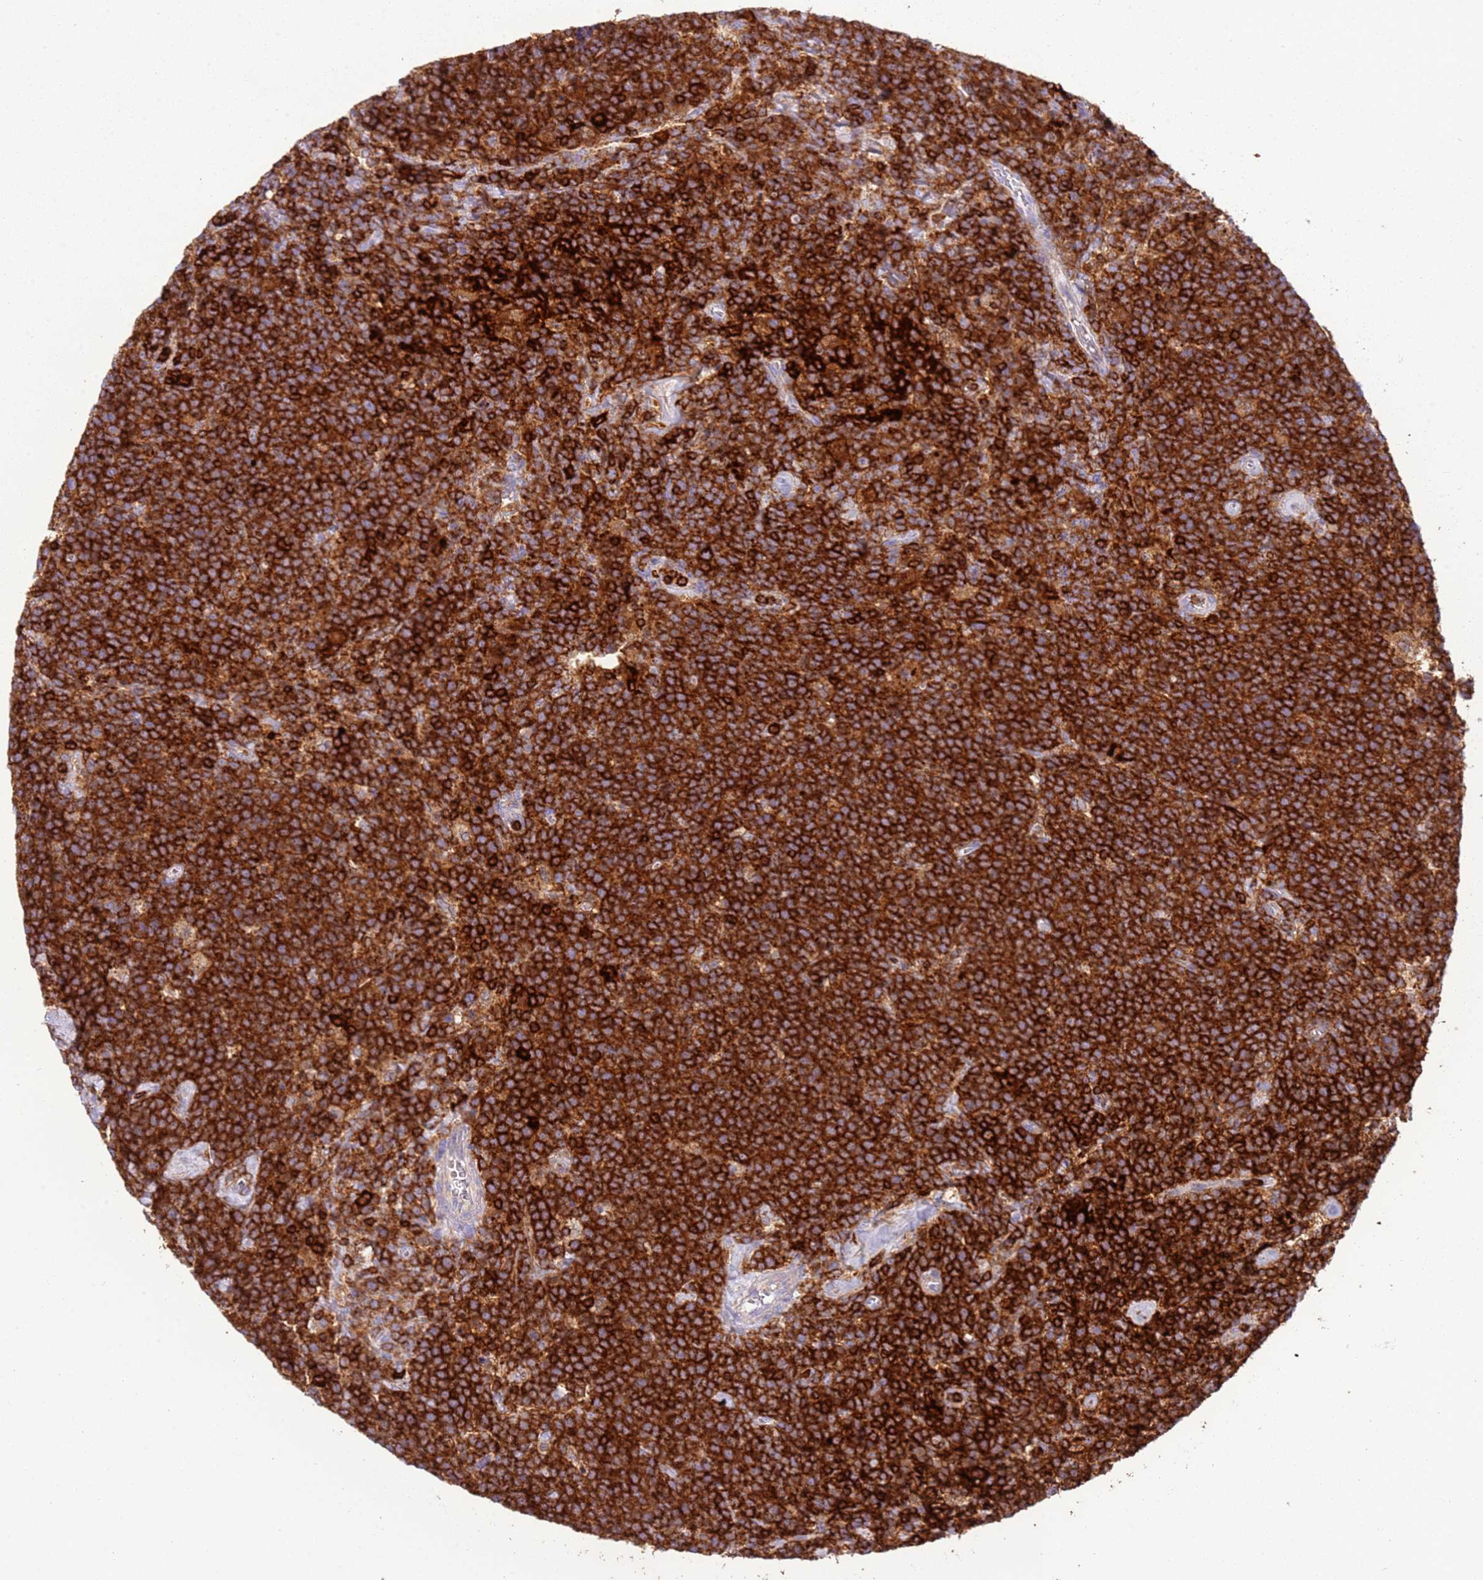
{"staining": {"intensity": "strong", "quantity": ">75%", "location": "cytoplasmic/membranous"}, "tissue": "lymphoma", "cell_type": "Tumor cells", "image_type": "cancer", "snomed": [{"axis": "morphology", "description": "Malignant lymphoma, non-Hodgkin's type, High grade"}, {"axis": "topography", "description": "Lymph node"}], "caption": "Tumor cells demonstrate high levels of strong cytoplasmic/membranous positivity in approximately >75% of cells in malignant lymphoma, non-Hodgkin's type (high-grade).", "gene": "TTPAL", "patient": {"sex": "male", "age": 61}}